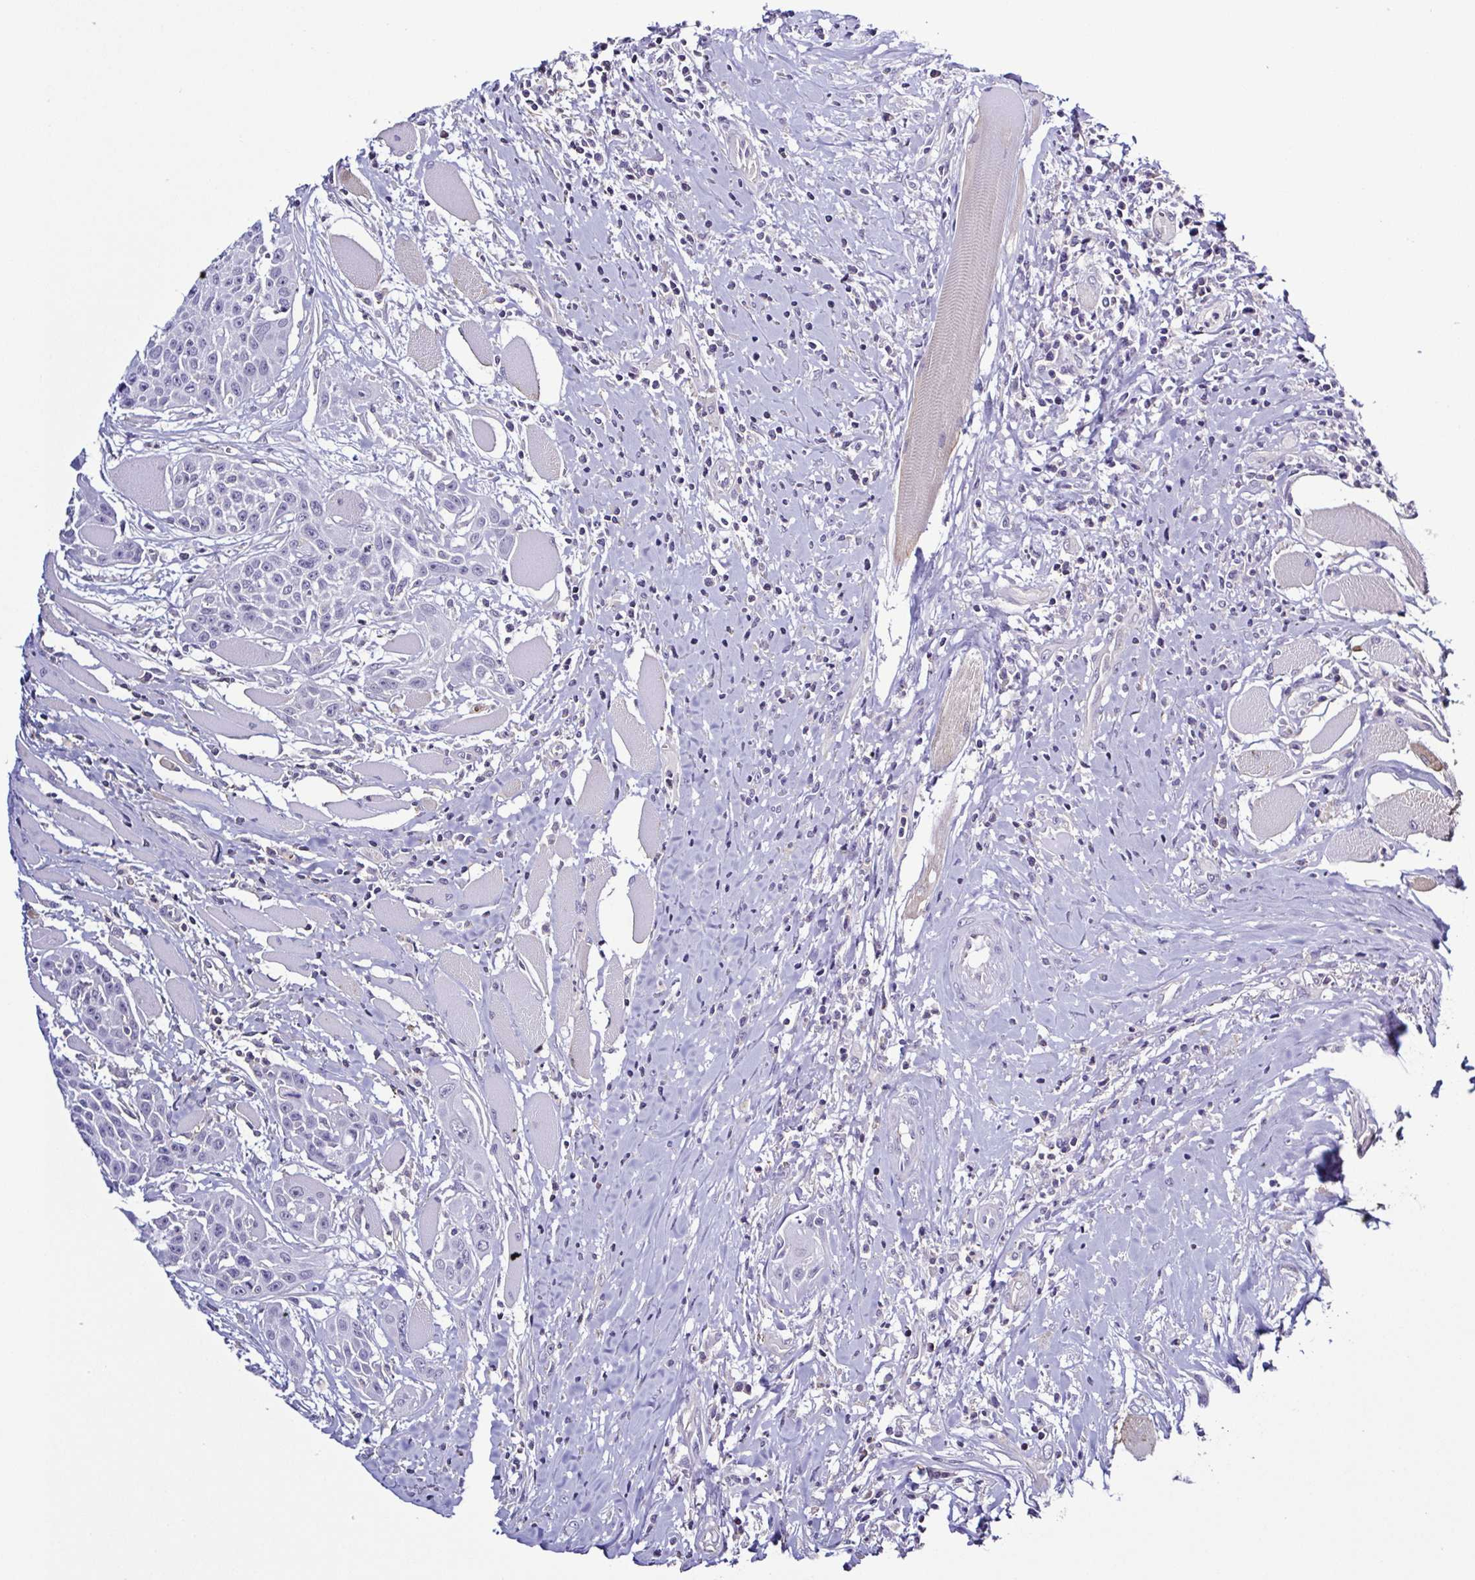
{"staining": {"intensity": "negative", "quantity": "none", "location": "none"}, "tissue": "head and neck cancer", "cell_type": "Tumor cells", "image_type": "cancer", "snomed": [{"axis": "morphology", "description": "Squamous cell carcinoma, NOS"}, {"axis": "topography", "description": "Head-Neck"}], "caption": "A micrograph of head and neck cancer stained for a protein displays no brown staining in tumor cells.", "gene": "TNNT2", "patient": {"sex": "female", "age": 73}}